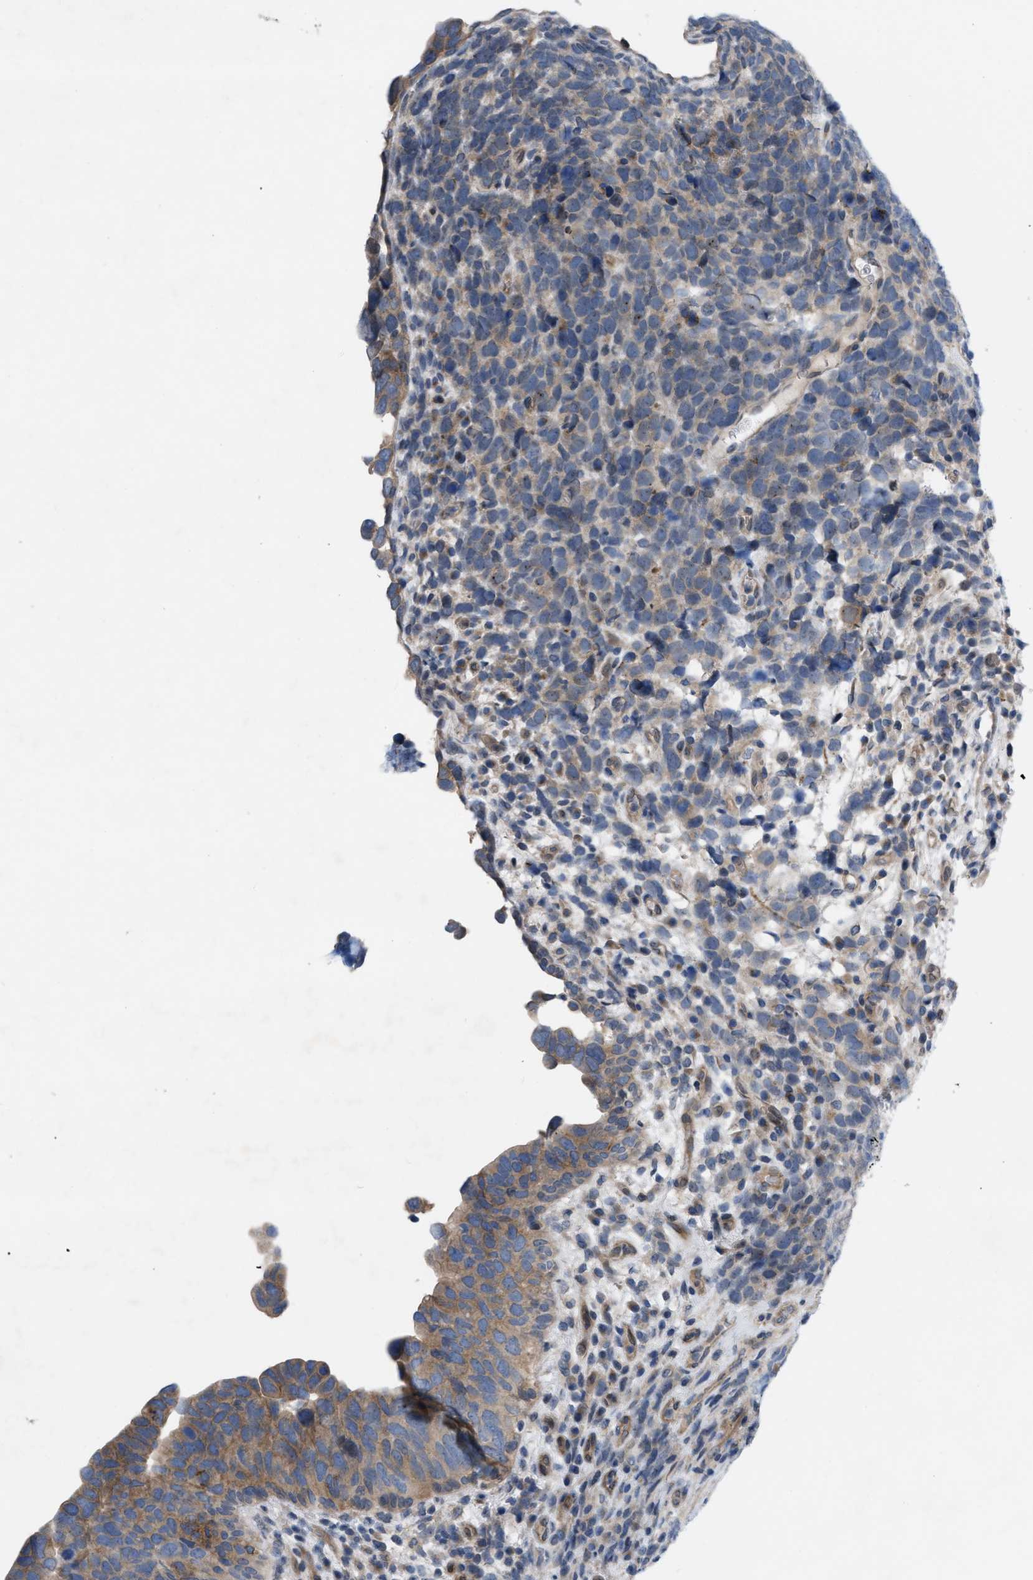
{"staining": {"intensity": "weak", "quantity": "<25%", "location": "cytoplasmic/membranous"}, "tissue": "urothelial cancer", "cell_type": "Tumor cells", "image_type": "cancer", "snomed": [{"axis": "morphology", "description": "Urothelial carcinoma, High grade"}, {"axis": "topography", "description": "Urinary bladder"}], "caption": "Tumor cells are negative for brown protein staining in urothelial carcinoma (high-grade).", "gene": "NDEL1", "patient": {"sex": "female", "age": 82}}